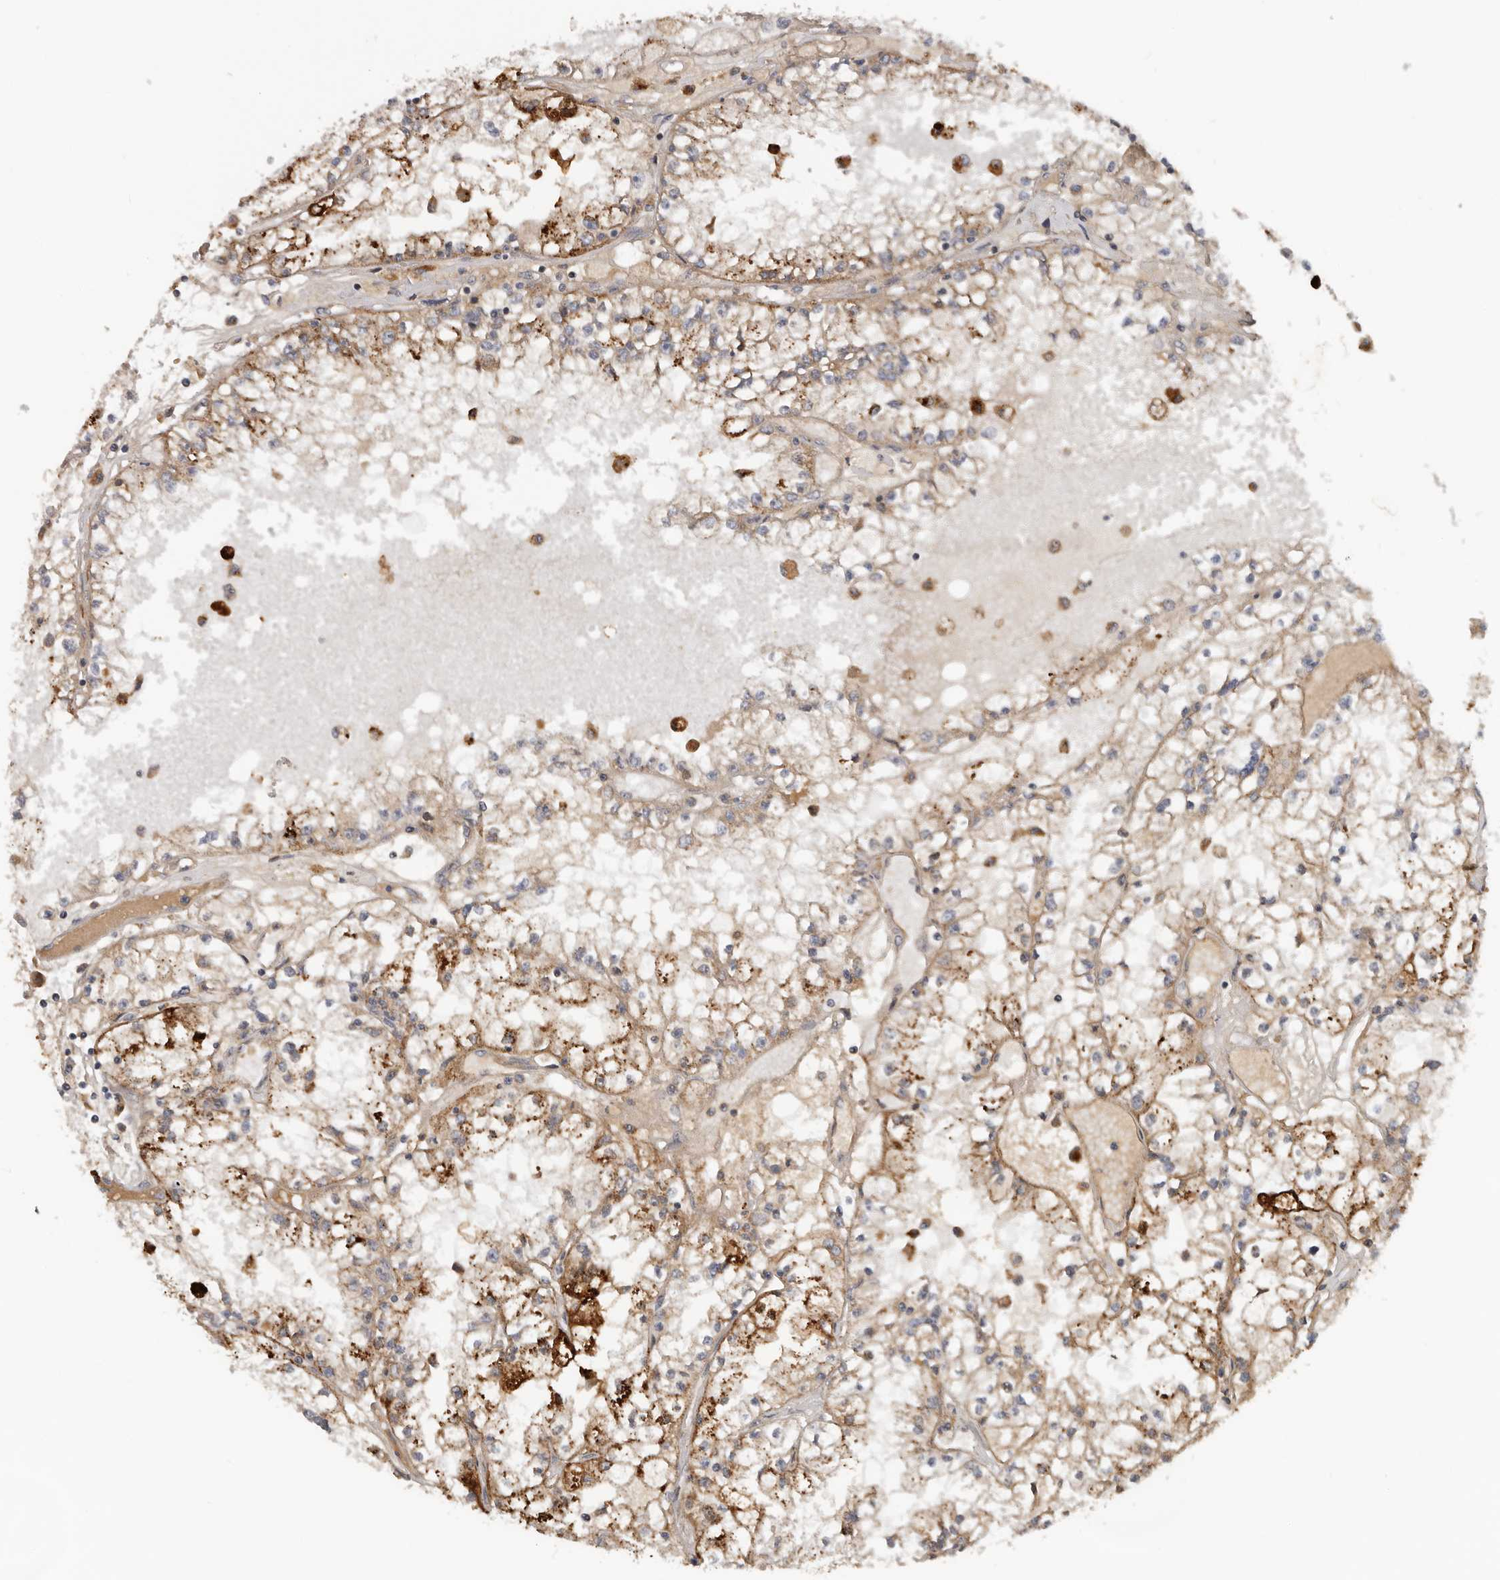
{"staining": {"intensity": "moderate", "quantity": ">75%", "location": "cytoplasmic/membranous"}, "tissue": "renal cancer", "cell_type": "Tumor cells", "image_type": "cancer", "snomed": [{"axis": "morphology", "description": "Adenocarcinoma, NOS"}, {"axis": "topography", "description": "Kidney"}], "caption": "The histopathology image exhibits a brown stain indicating the presence of a protein in the cytoplasmic/membranous of tumor cells in renal adenocarcinoma. The staining was performed using DAB, with brown indicating positive protein expression. Nuclei are stained blue with hematoxylin.", "gene": "RNF157", "patient": {"sex": "male", "age": 56}}